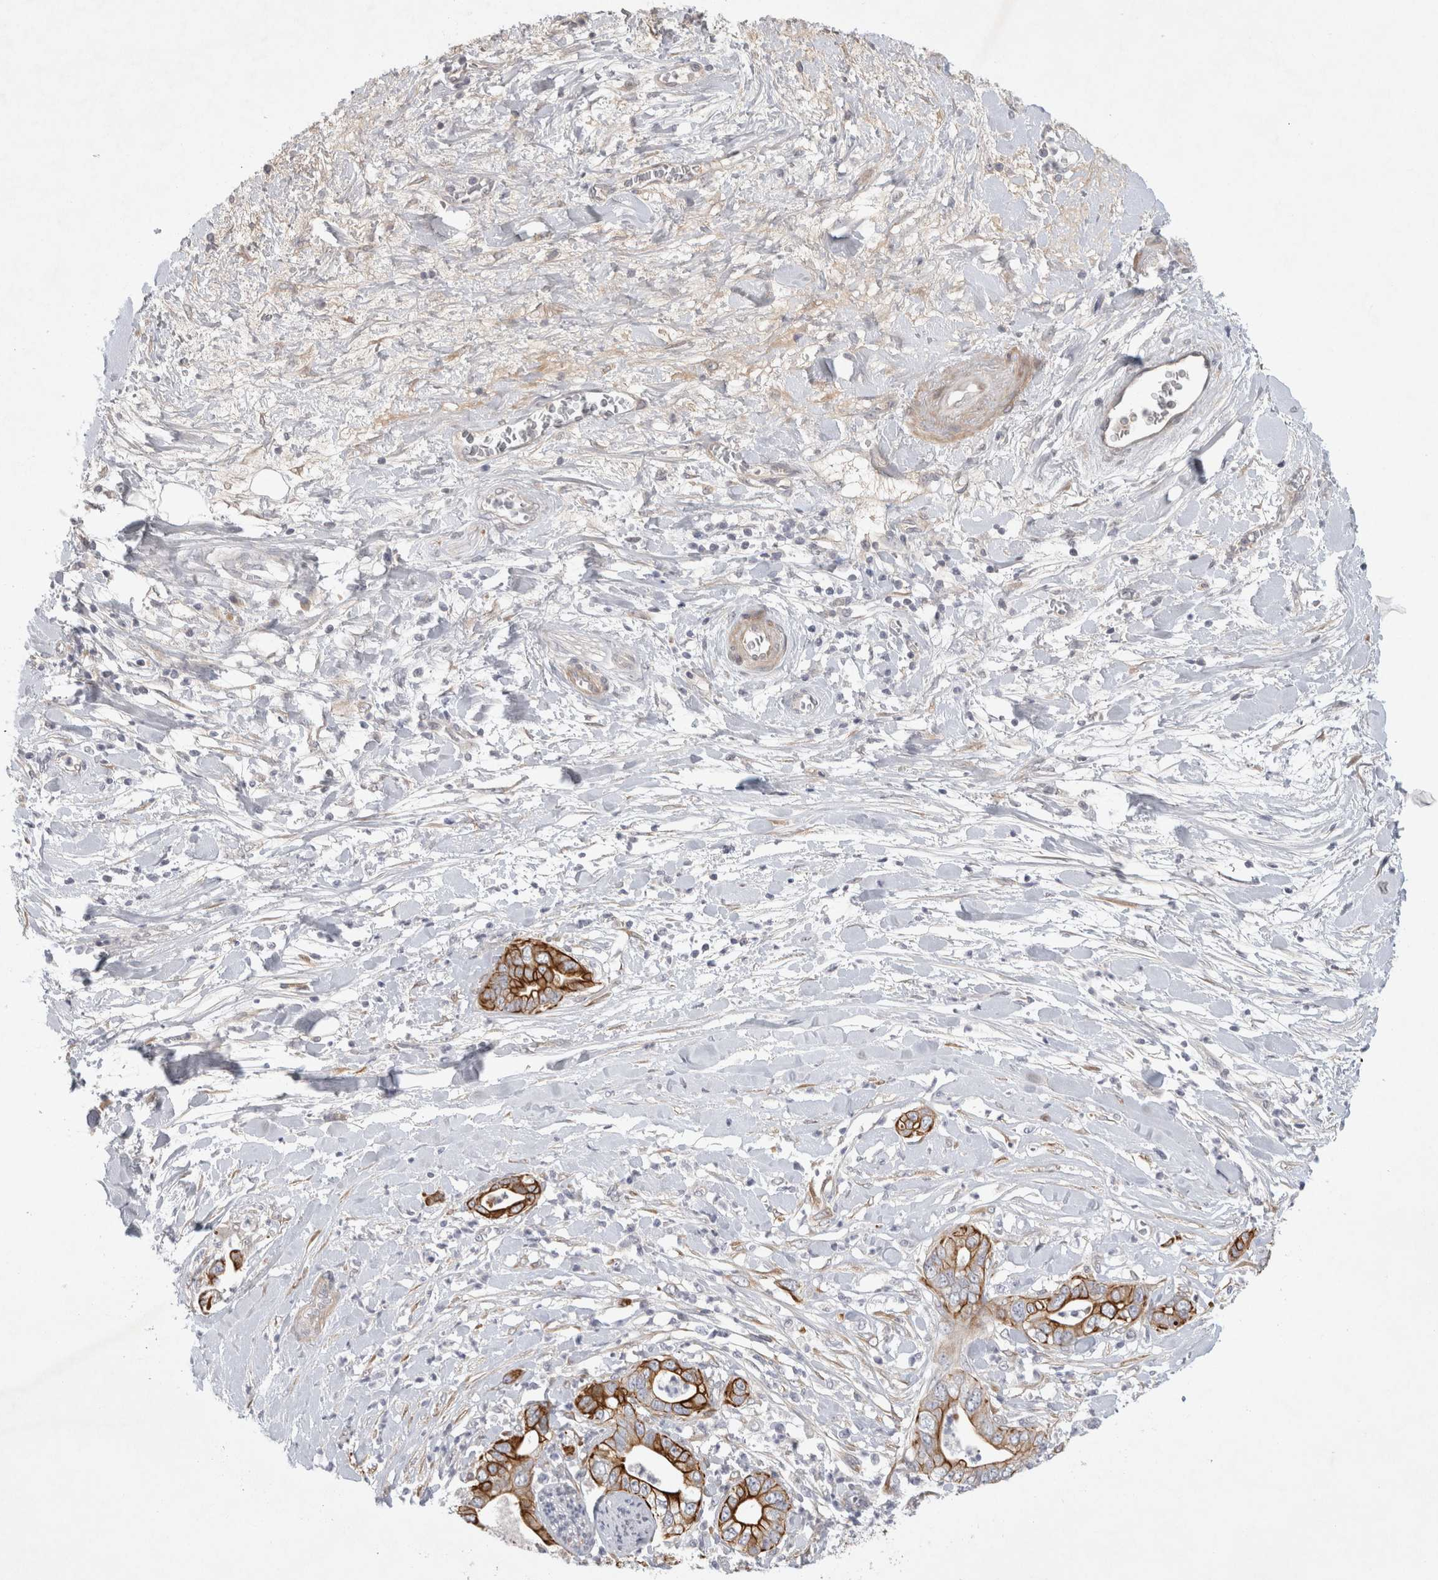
{"staining": {"intensity": "strong", "quantity": ">75%", "location": "cytoplasmic/membranous"}, "tissue": "pancreatic cancer", "cell_type": "Tumor cells", "image_type": "cancer", "snomed": [{"axis": "morphology", "description": "Adenocarcinoma, NOS"}, {"axis": "topography", "description": "Pancreas"}], "caption": "Protein staining displays strong cytoplasmic/membranous positivity in about >75% of tumor cells in adenocarcinoma (pancreatic). The protein of interest is shown in brown color, while the nuclei are stained blue.", "gene": "BZW2", "patient": {"sex": "female", "age": 78}}